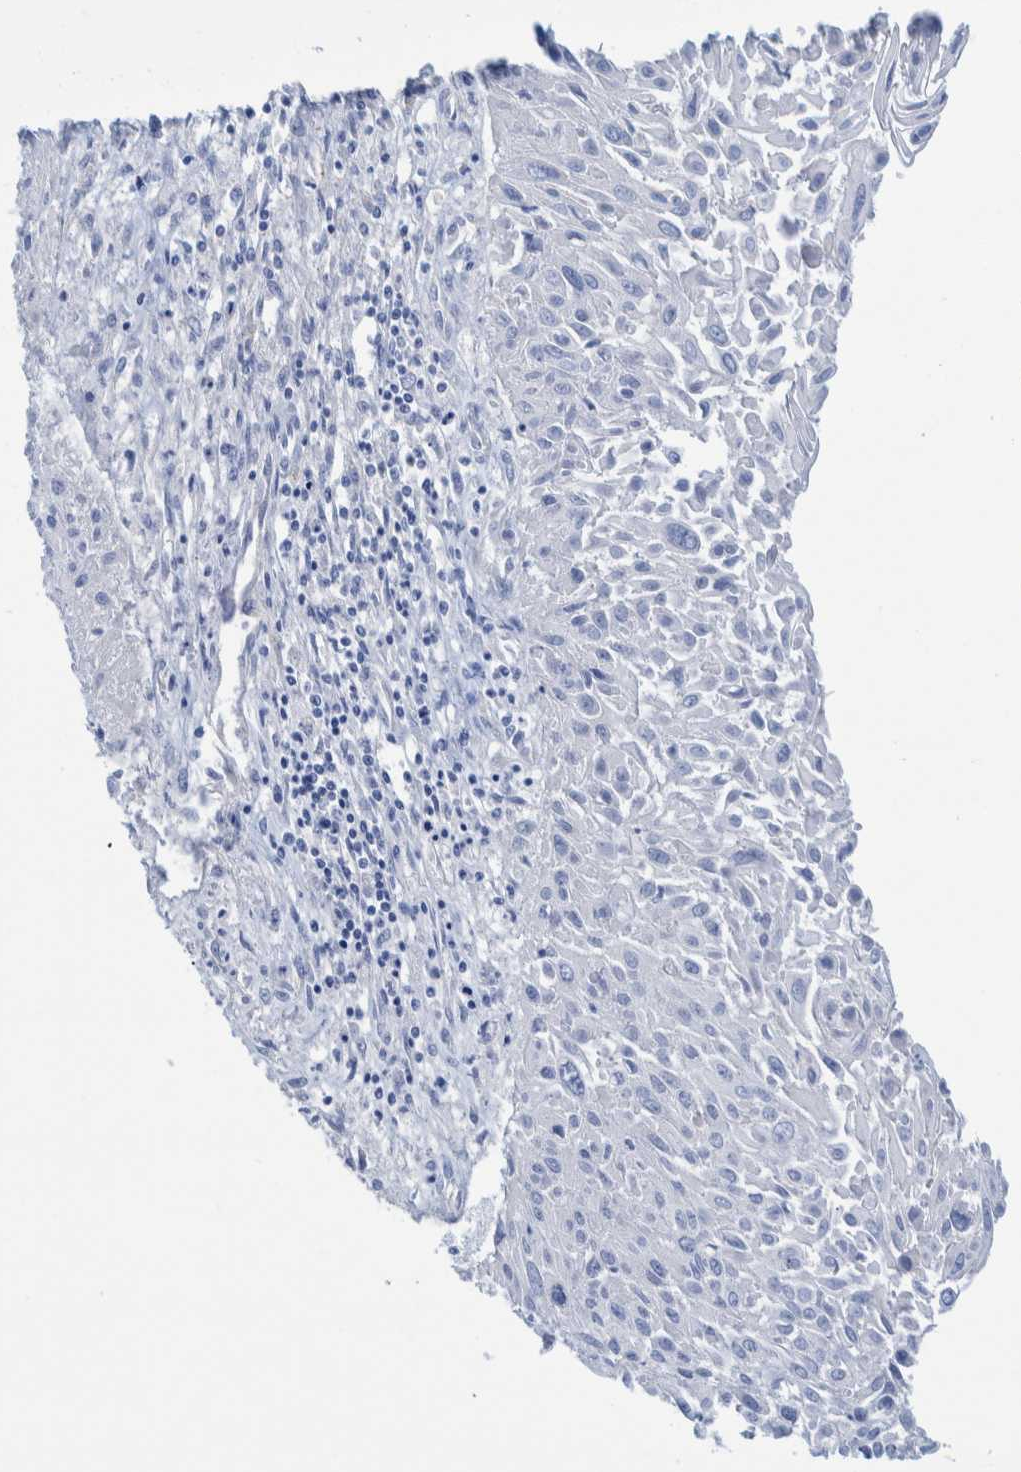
{"staining": {"intensity": "negative", "quantity": "none", "location": "none"}, "tissue": "cervical cancer", "cell_type": "Tumor cells", "image_type": "cancer", "snomed": [{"axis": "morphology", "description": "Squamous cell carcinoma, NOS"}, {"axis": "topography", "description": "Cervix"}], "caption": "Photomicrograph shows no significant protein expression in tumor cells of cervical squamous cell carcinoma.", "gene": "MKS1", "patient": {"sex": "female", "age": 51}}